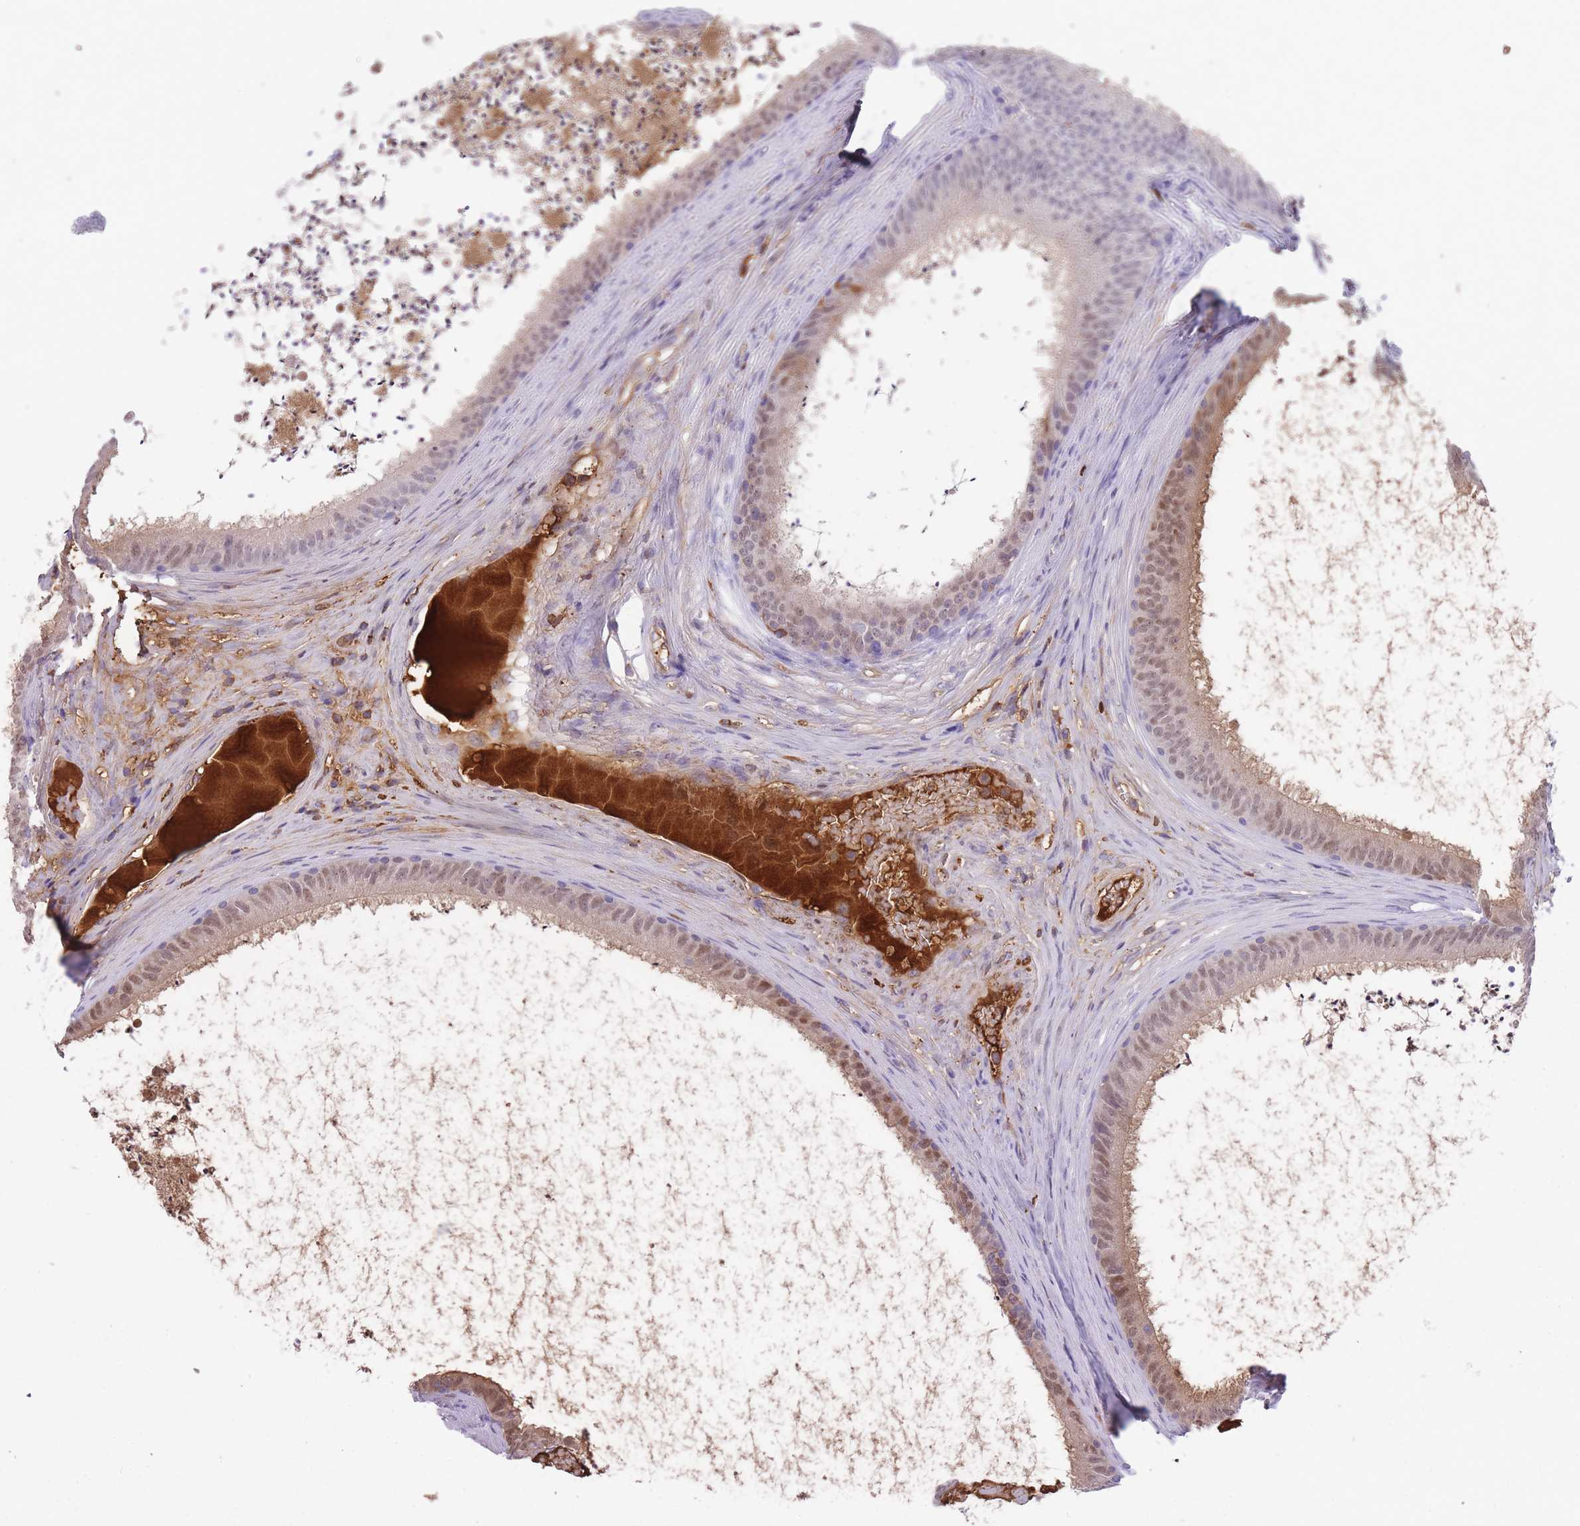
{"staining": {"intensity": "weak", "quantity": "<25%", "location": "cytoplasmic/membranous"}, "tissue": "epididymis", "cell_type": "Glandular cells", "image_type": "normal", "snomed": [{"axis": "morphology", "description": "Normal tissue, NOS"}, {"axis": "topography", "description": "Testis"}, {"axis": "topography", "description": "Epididymis"}], "caption": "Normal epididymis was stained to show a protein in brown. There is no significant positivity in glandular cells. (DAB (3,3'-diaminobenzidine) immunohistochemistry (IHC) with hematoxylin counter stain).", "gene": "GNAT1", "patient": {"sex": "male", "age": 41}}